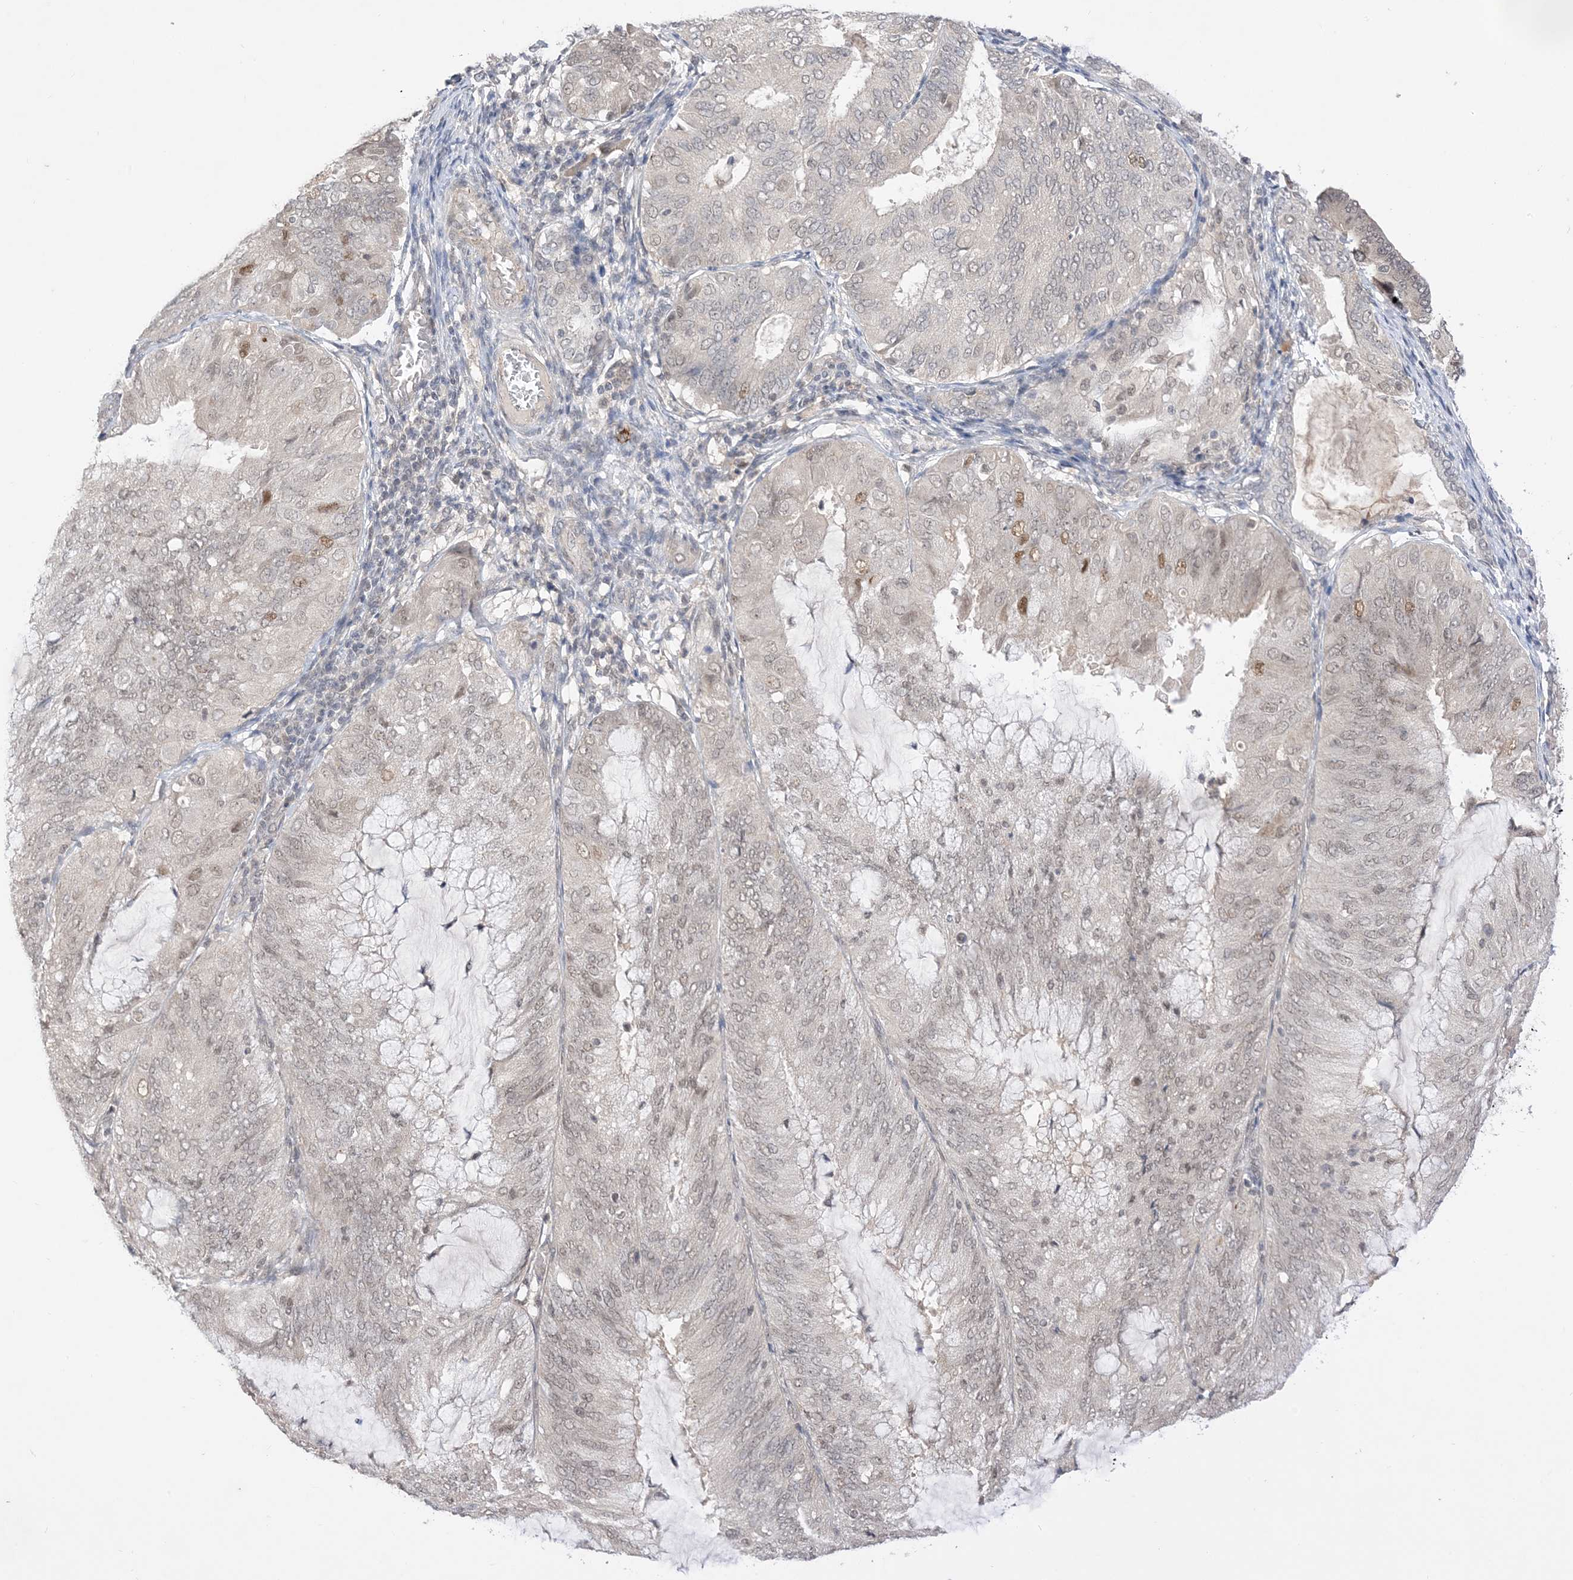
{"staining": {"intensity": "weak", "quantity": "25%-75%", "location": "nuclear"}, "tissue": "endometrial cancer", "cell_type": "Tumor cells", "image_type": "cancer", "snomed": [{"axis": "morphology", "description": "Adenocarcinoma, NOS"}, {"axis": "topography", "description": "Endometrium"}], "caption": "High-magnification brightfield microscopy of endometrial cancer stained with DAB (3,3'-diaminobenzidine) (brown) and counterstained with hematoxylin (blue). tumor cells exhibit weak nuclear expression is present in approximately25%-75% of cells.", "gene": "RANBP9", "patient": {"sex": "female", "age": 81}}